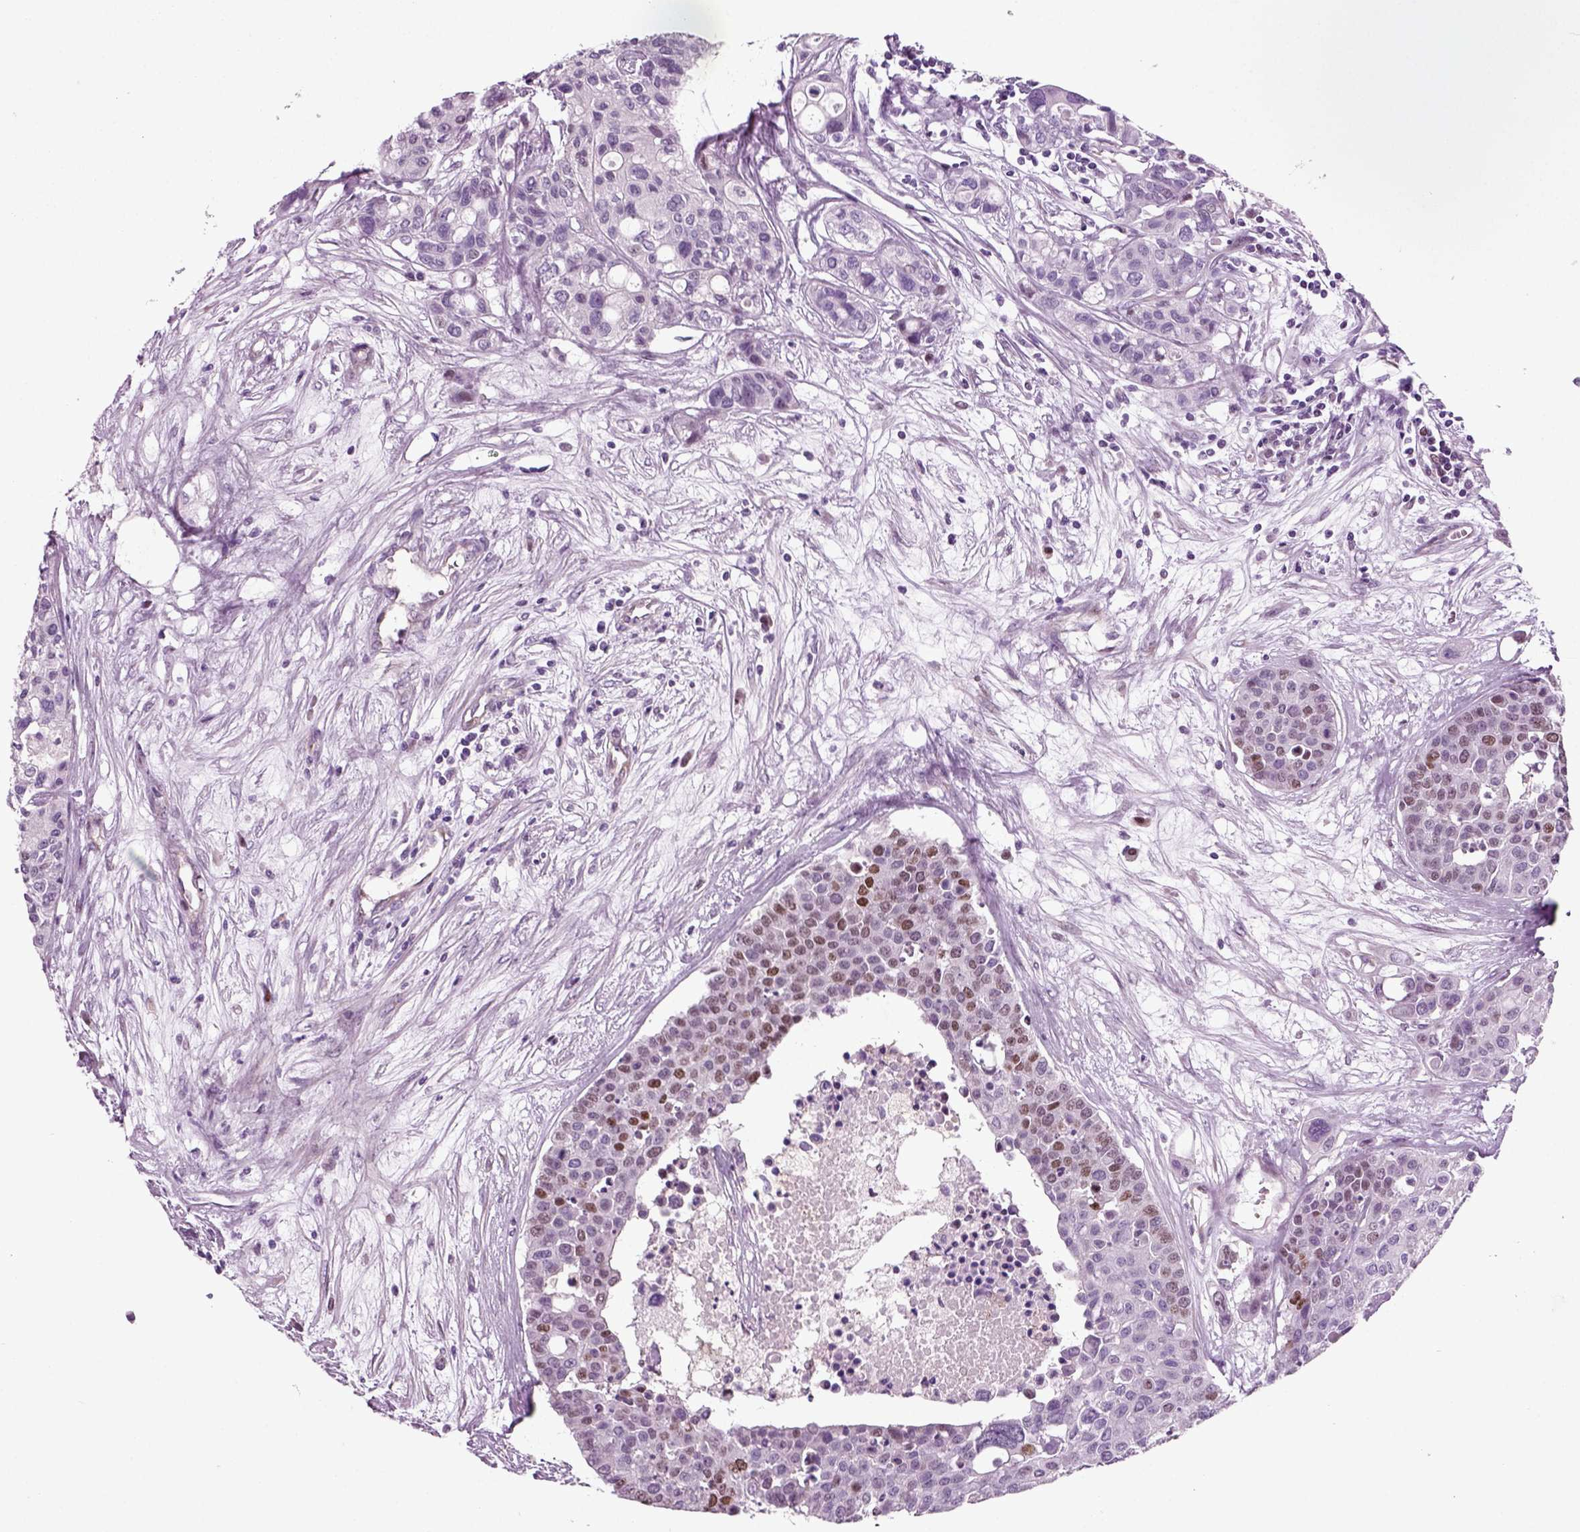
{"staining": {"intensity": "moderate", "quantity": "<25%", "location": "nuclear"}, "tissue": "carcinoid", "cell_type": "Tumor cells", "image_type": "cancer", "snomed": [{"axis": "morphology", "description": "Carcinoid, malignant, NOS"}, {"axis": "topography", "description": "Colon"}], "caption": "Immunohistochemistry of human carcinoid shows low levels of moderate nuclear expression in about <25% of tumor cells.", "gene": "ARID3A", "patient": {"sex": "male", "age": 81}}